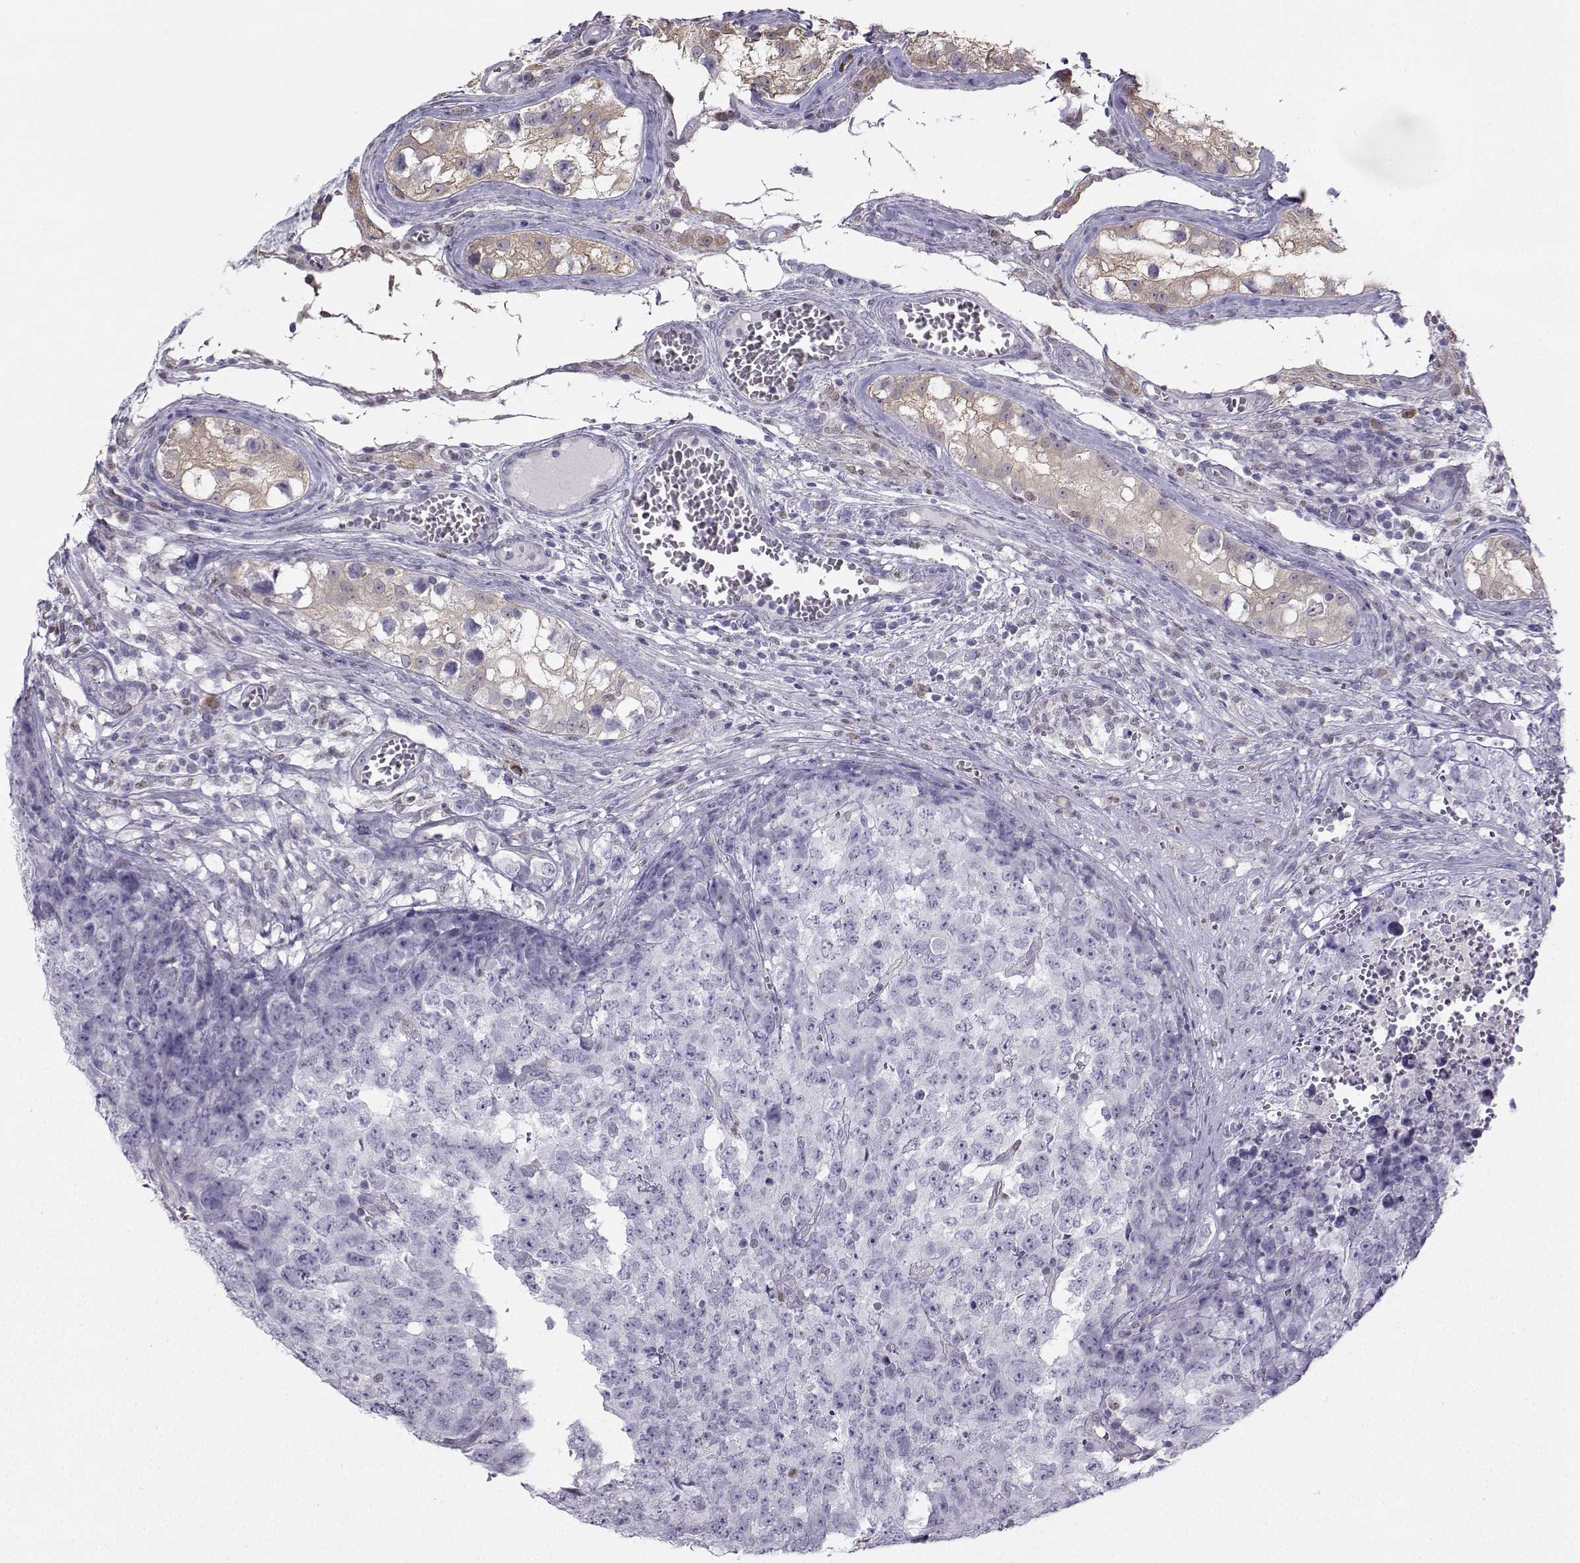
{"staining": {"intensity": "negative", "quantity": "none", "location": "none"}, "tissue": "testis cancer", "cell_type": "Tumor cells", "image_type": "cancer", "snomed": [{"axis": "morphology", "description": "Carcinoma, Embryonal, NOS"}, {"axis": "topography", "description": "Testis"}], "caption": "Human testis cancer (embryonal carcinoma) stained for a protein using immunohistochemistry (IHC) displays no expression in tumor cells.", "gene": "DCLK3", "patient": {"sex": "male", "age": 23}}